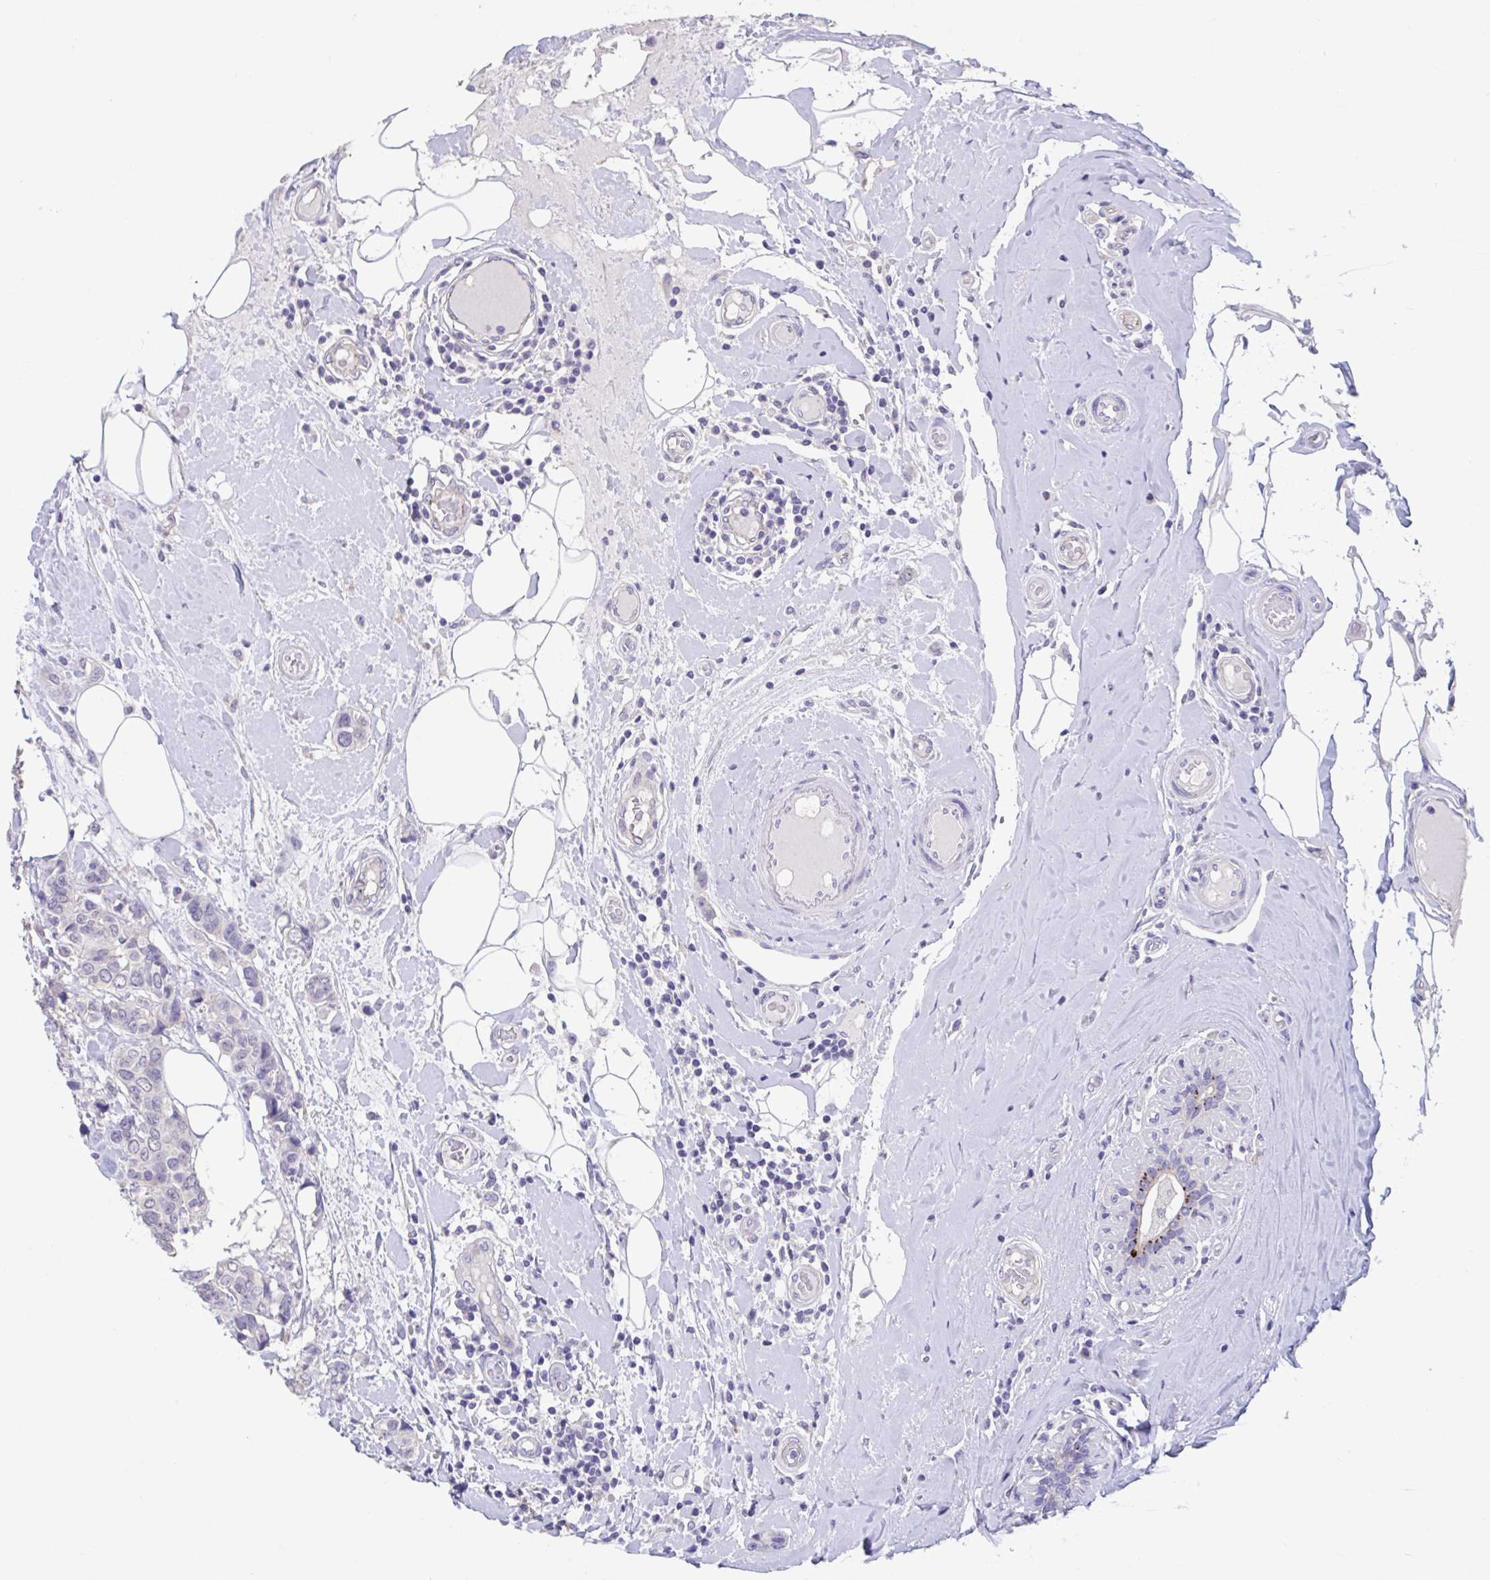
{"staining": {"intensity": "negative", "quantity": "none", "location": "none"}, "tissue": "breast cancer", "cell_type": "Tumor cells", "image_type": "cancer", "snomed": [{"axis": "morphology", "description": "Lobular carcinoma"}, {"axis": "topography", "description": "Breast"}], "caption": "A high-resolution image shows IHC staining of lobular carcinoma (breast), which displays no significant staining in tumor cells. (DAB (3,3'-diaminobenzidine) IHC visualized using brightfield microscopy, high magnification).", "gene": "GPR162", "patient": {"sex": "female", "age": 51}}